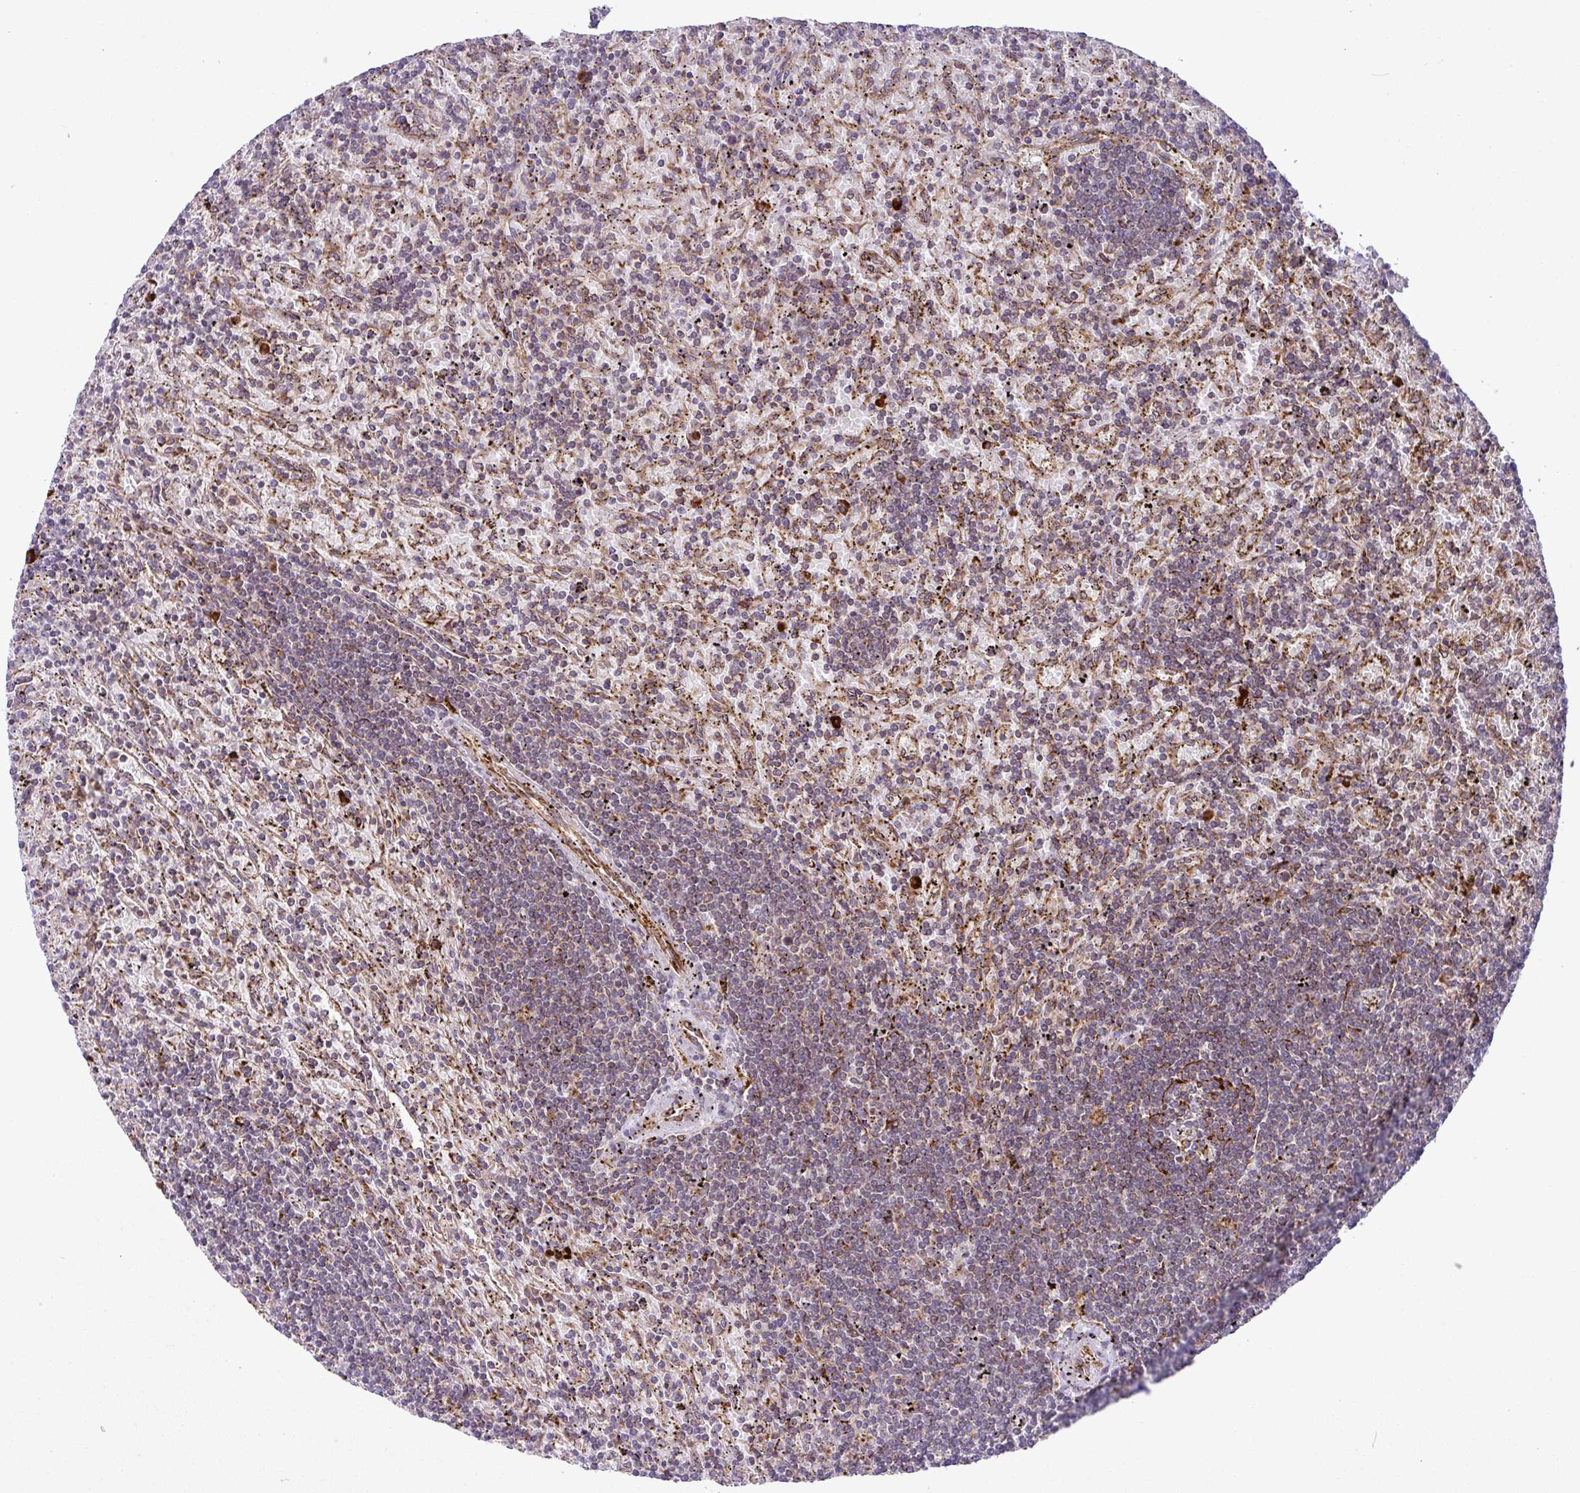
{"staining": {"intensity": "weak", "quantity": "<25%", "location": "cytoplasmic/membranous"}, "tissue": "lymphoma", "cell_type": "Tumor cells", "image_type": "cancer", "snomed": [{"axis": "morphology", "description": "Malignant lymphoma, non-Hodgkin's type, Low grade"}, {"axis": "topography", "description": "Spleen"}], "caption": "Human low-grade malignant lymphoma, non-Hodgkin's type stained for a protein using immunohistochemistry reveals no positivity in tumor cells.", "gene": "SLC39A7", "patient": {"sex": "male", "age": 76}}